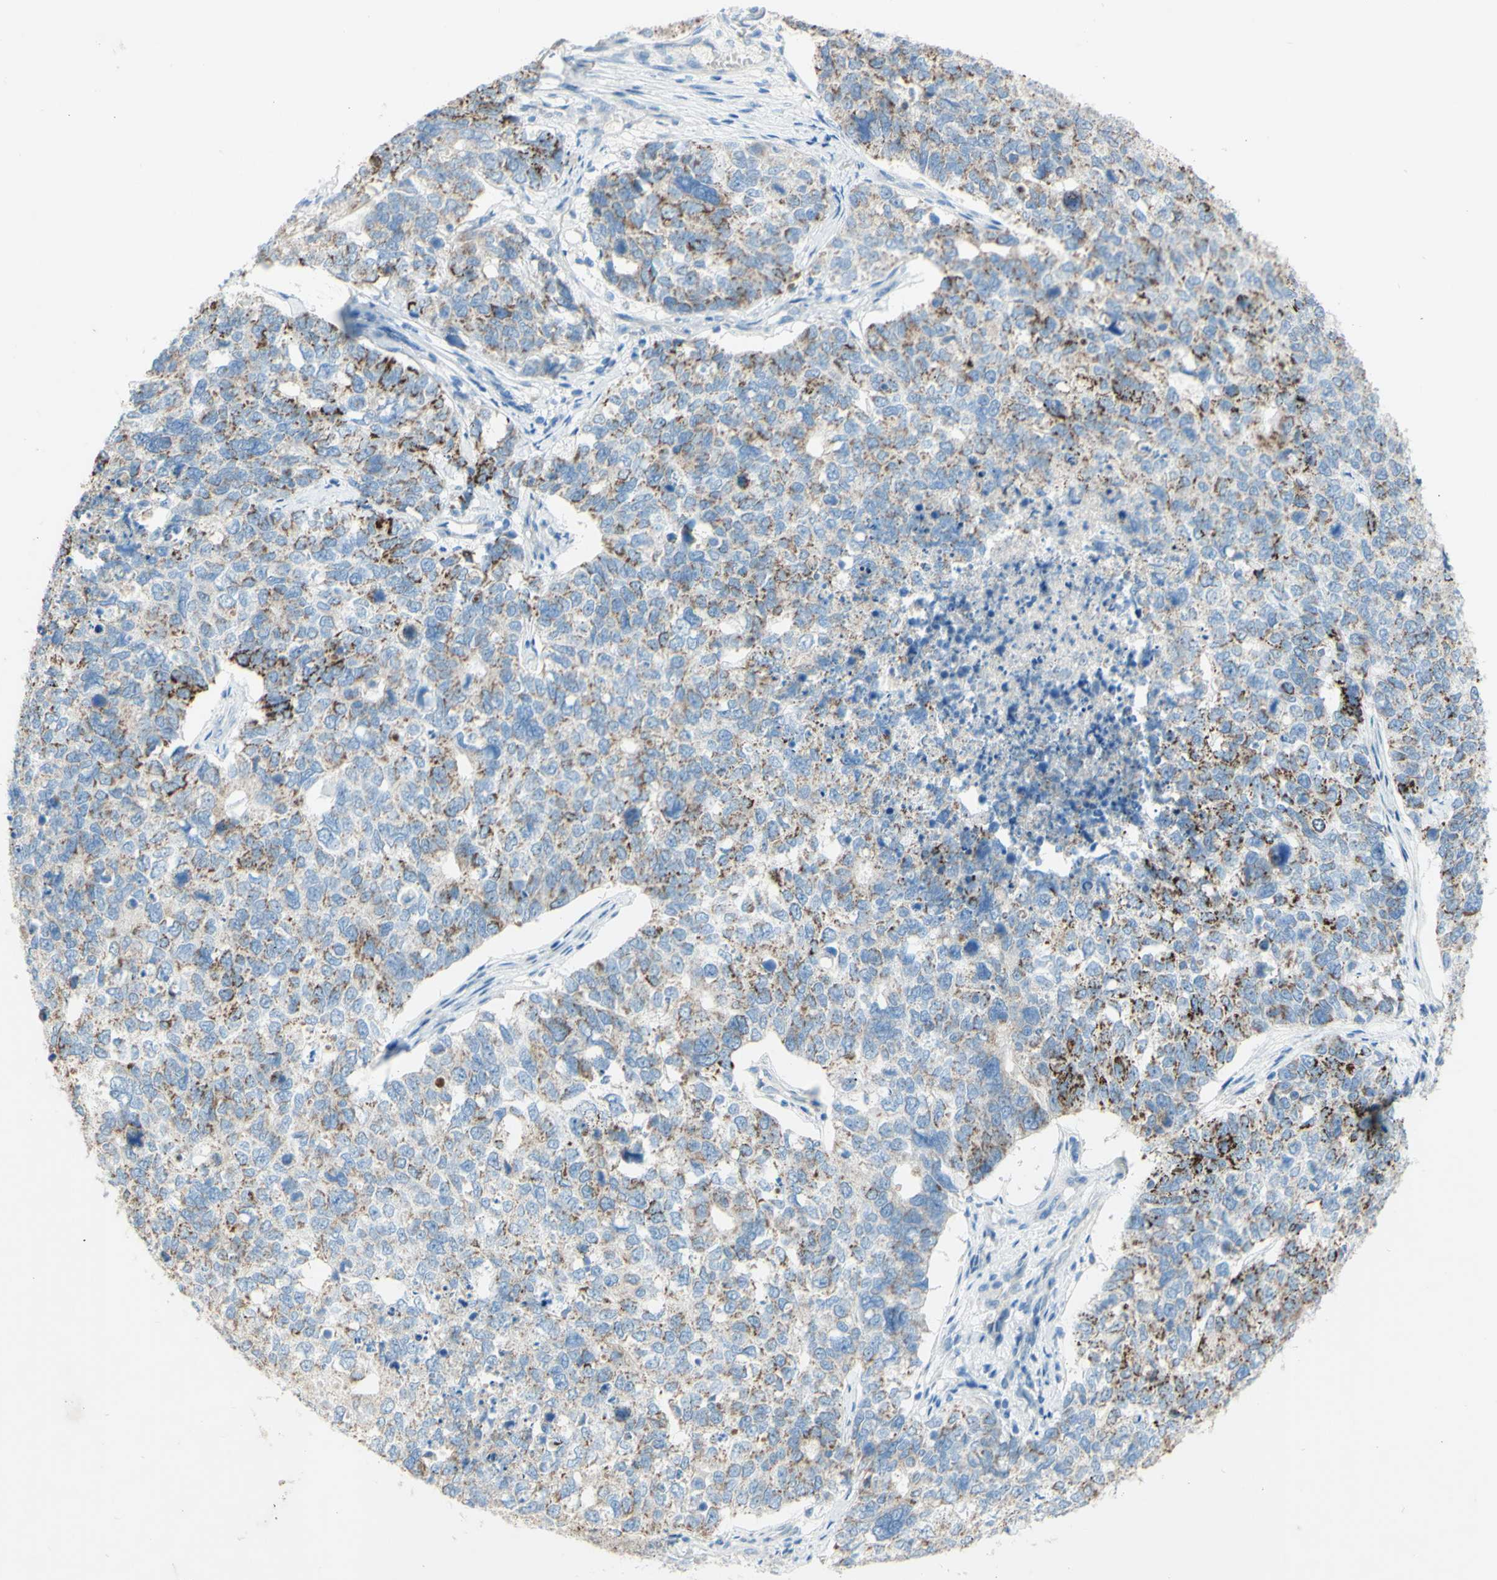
{"staining": {"intensity": "negative", "quantity": "none", "location": "none"}, "tissue": "cervical cancer", "cell_type": "Tumor cells", "image_type": "cancer", "snomed": [{"axis": "morphology", "description": "Squamous cell carcinoma, NOS"}, {"axis": "topography", "description": "Cervix"}], "caption": "Cervical squamous cell carcinoma was stained to show a protein in brown. There is no significant staining in tumor cells. (DAB (3,3'-diaminobenzidine) IHC, high magnification).", "gene": "ACADL", "patient": {"sex": "female", "age": 63}}